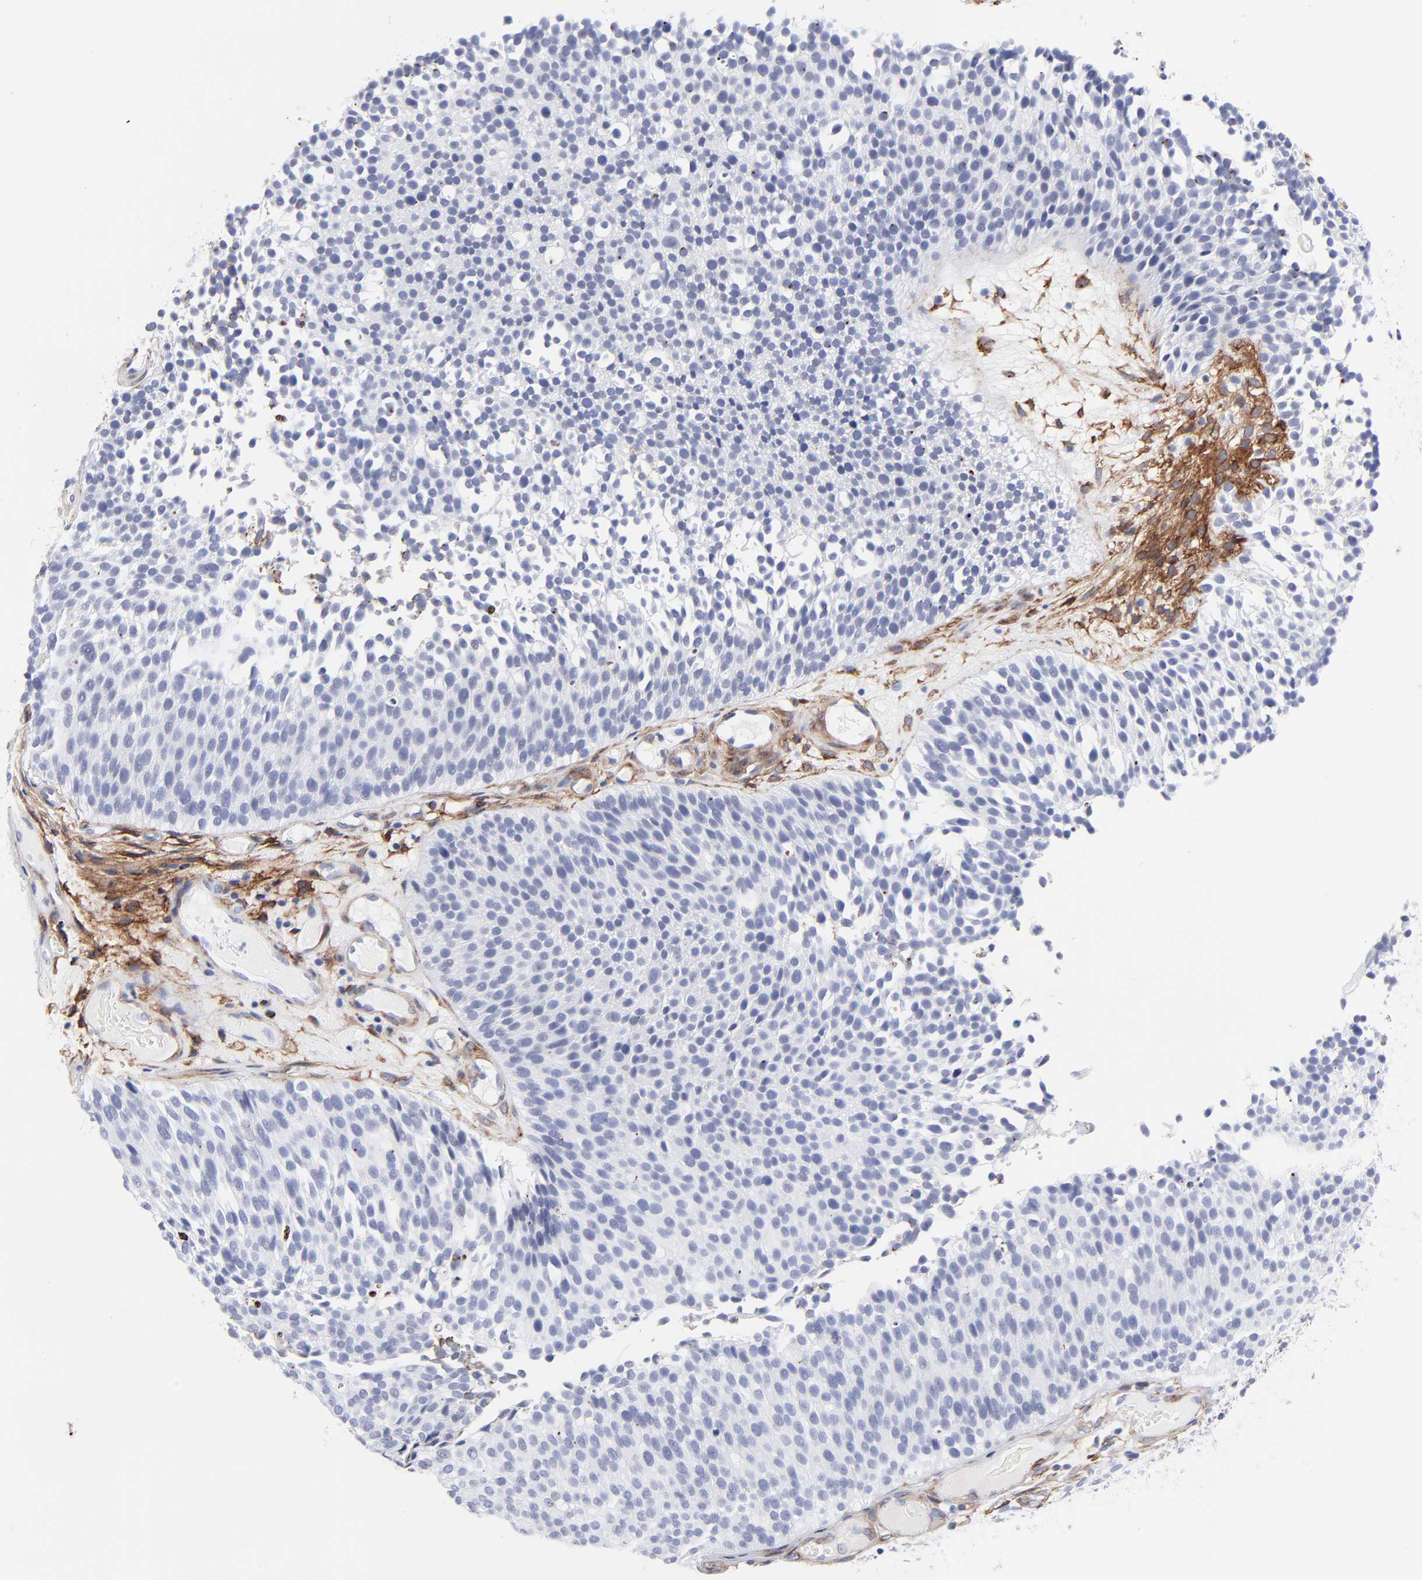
{"staining": {"intensity": "negative", "quantity": "none", "location": "none"}, "tissue": "urothelial cancer", "cell_type": "Tumor cells", "image_type": "cancer", "snomed": [{"axis": "morphology", "description": "Urothelial carcinoma, Low grade"}, {"axis": "topography", "description": "Urinary bladder"}], "caption": "Human low-grade urothelial carcinoma stained for a protein using IHC displays no positivity in tumor cells.", "gene": "PDGFRB", "patient": {"sex": "male", "age": 85}}